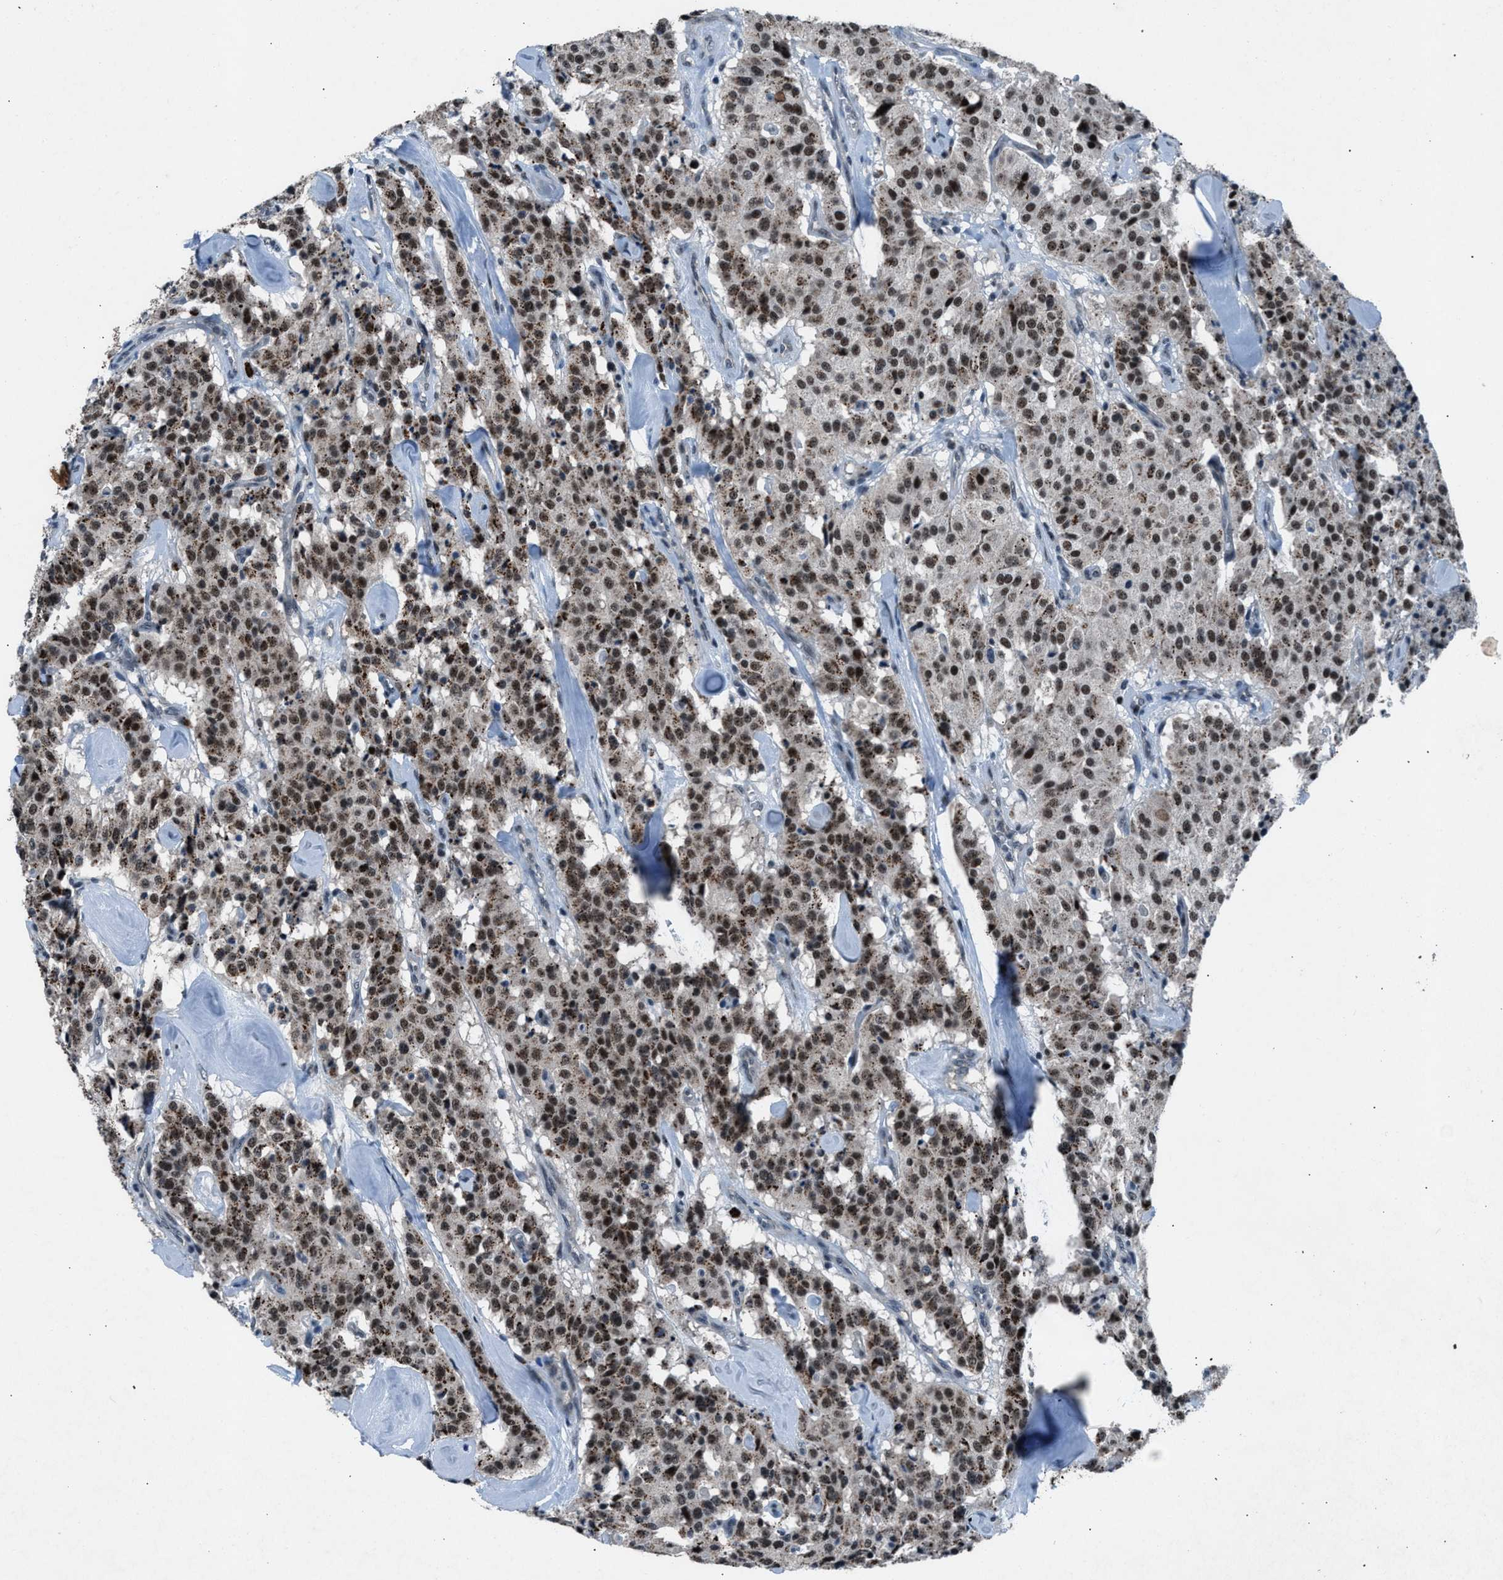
{"staining": {"intensity": "moderate", "quantity": ">75%", "location": "nuclear"}, "tissue": "carcinoid", "cell_type": "Tumor cells", "image_type": "cancer", "snomed": [{"axis": "morphology", "description": "Carcinoid, malignant, NOS"}, {"axis": "topography", "description": "Lung"}], "caption": "Carcinoid stained with a protein marker reveals moderate staining in tumor cells.", "gene": "ADCY1", "patient": {"sex": "male", "age": 30}}